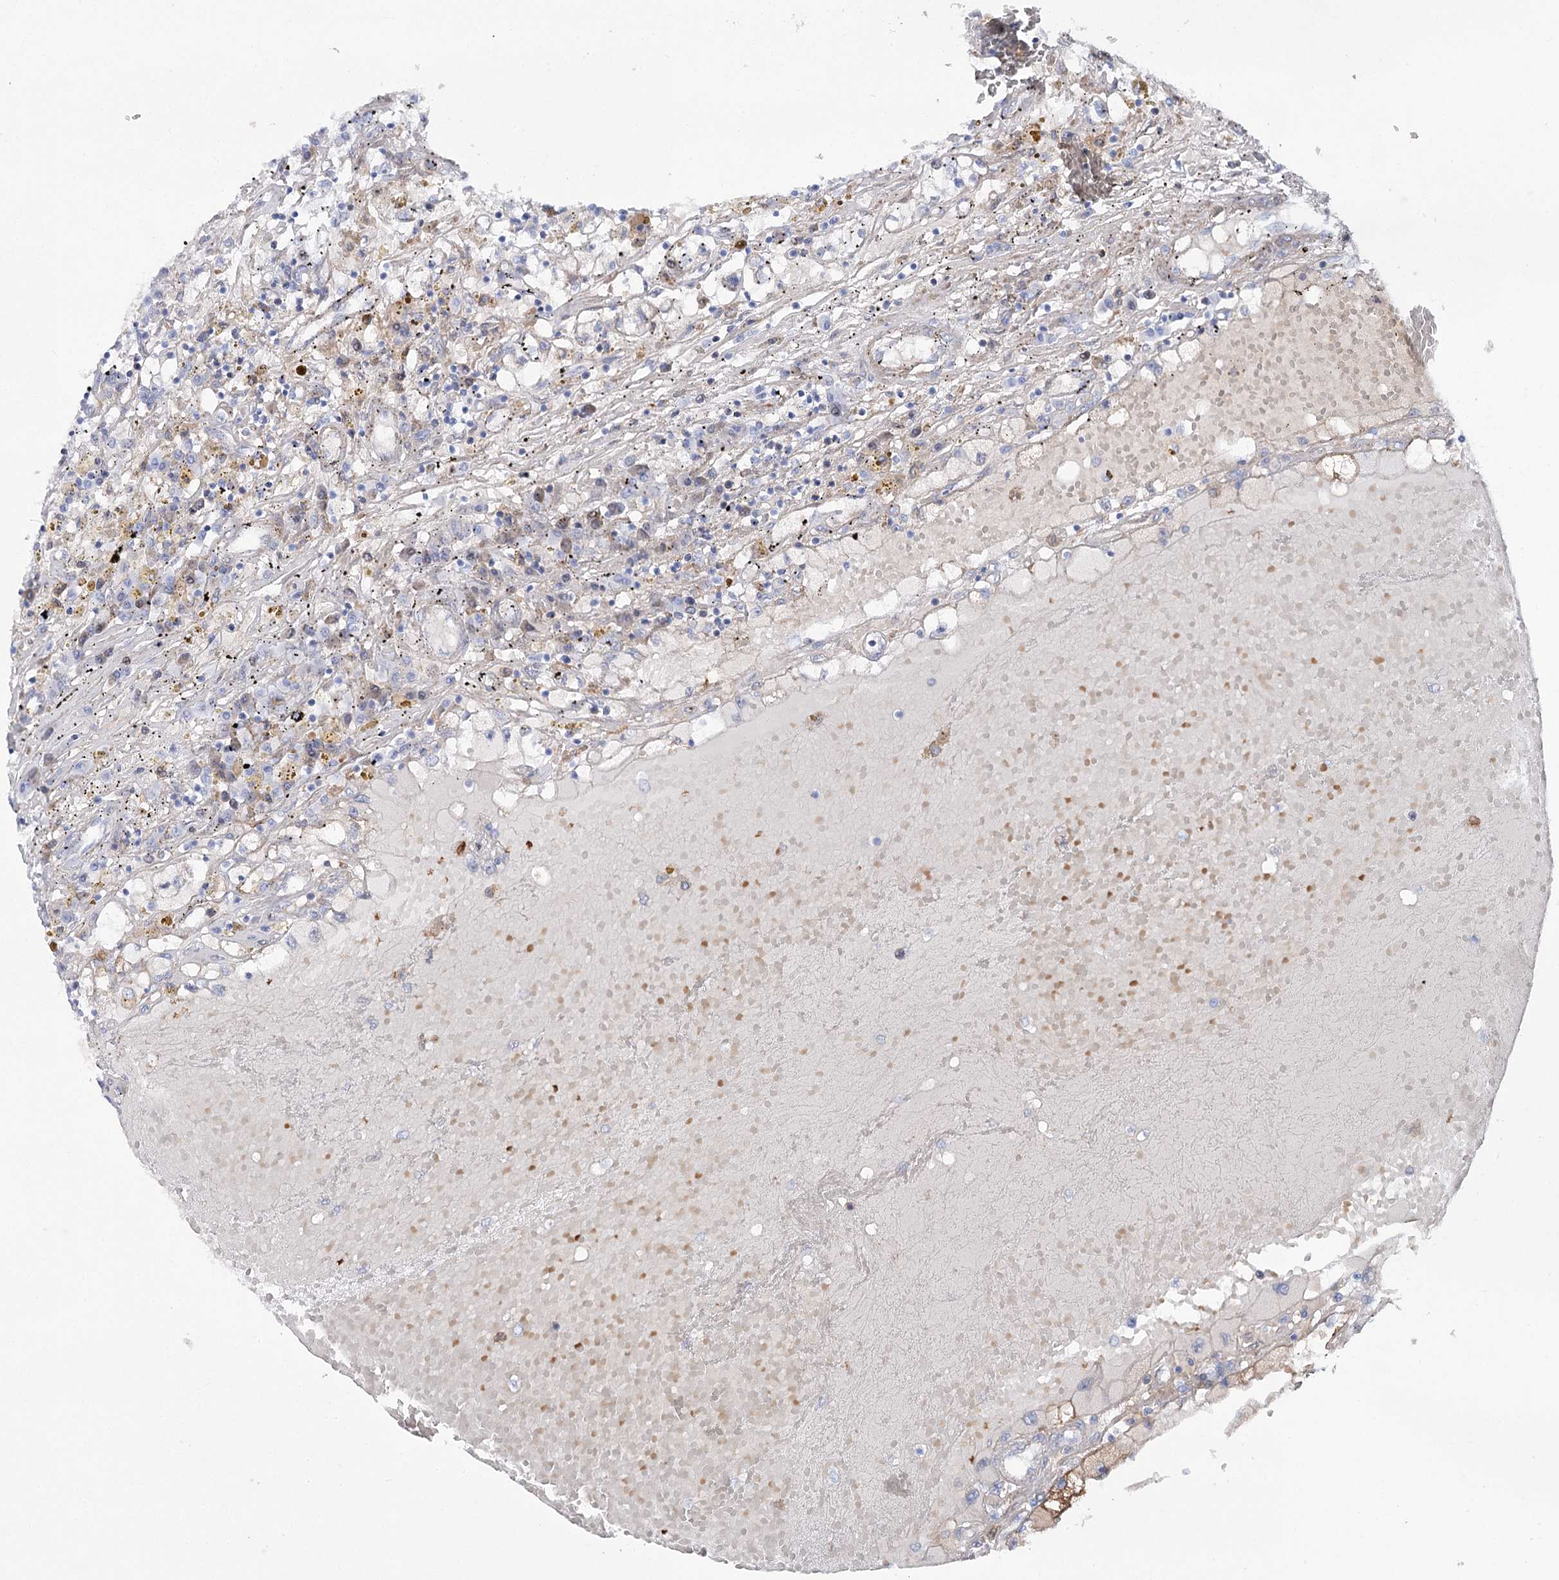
{"staining": {"intensity": "negative", "quantity": "none", "location": "none"}, "tissue": "renal cancer", "cell_type": "Tumor cells", "image_type": "cancer", "snomed": [{"axis": "morphology", "description": "Adenocarcinoma, NOS"}, {"axis": "topography", "description": "Kidney"}], "caption": "An image of renal adenocarcinoma stained for a protein shows no brown staining in tumor cells.", "gene": "ANKRD23", "patient": {"sex": "male", "age": 56}}